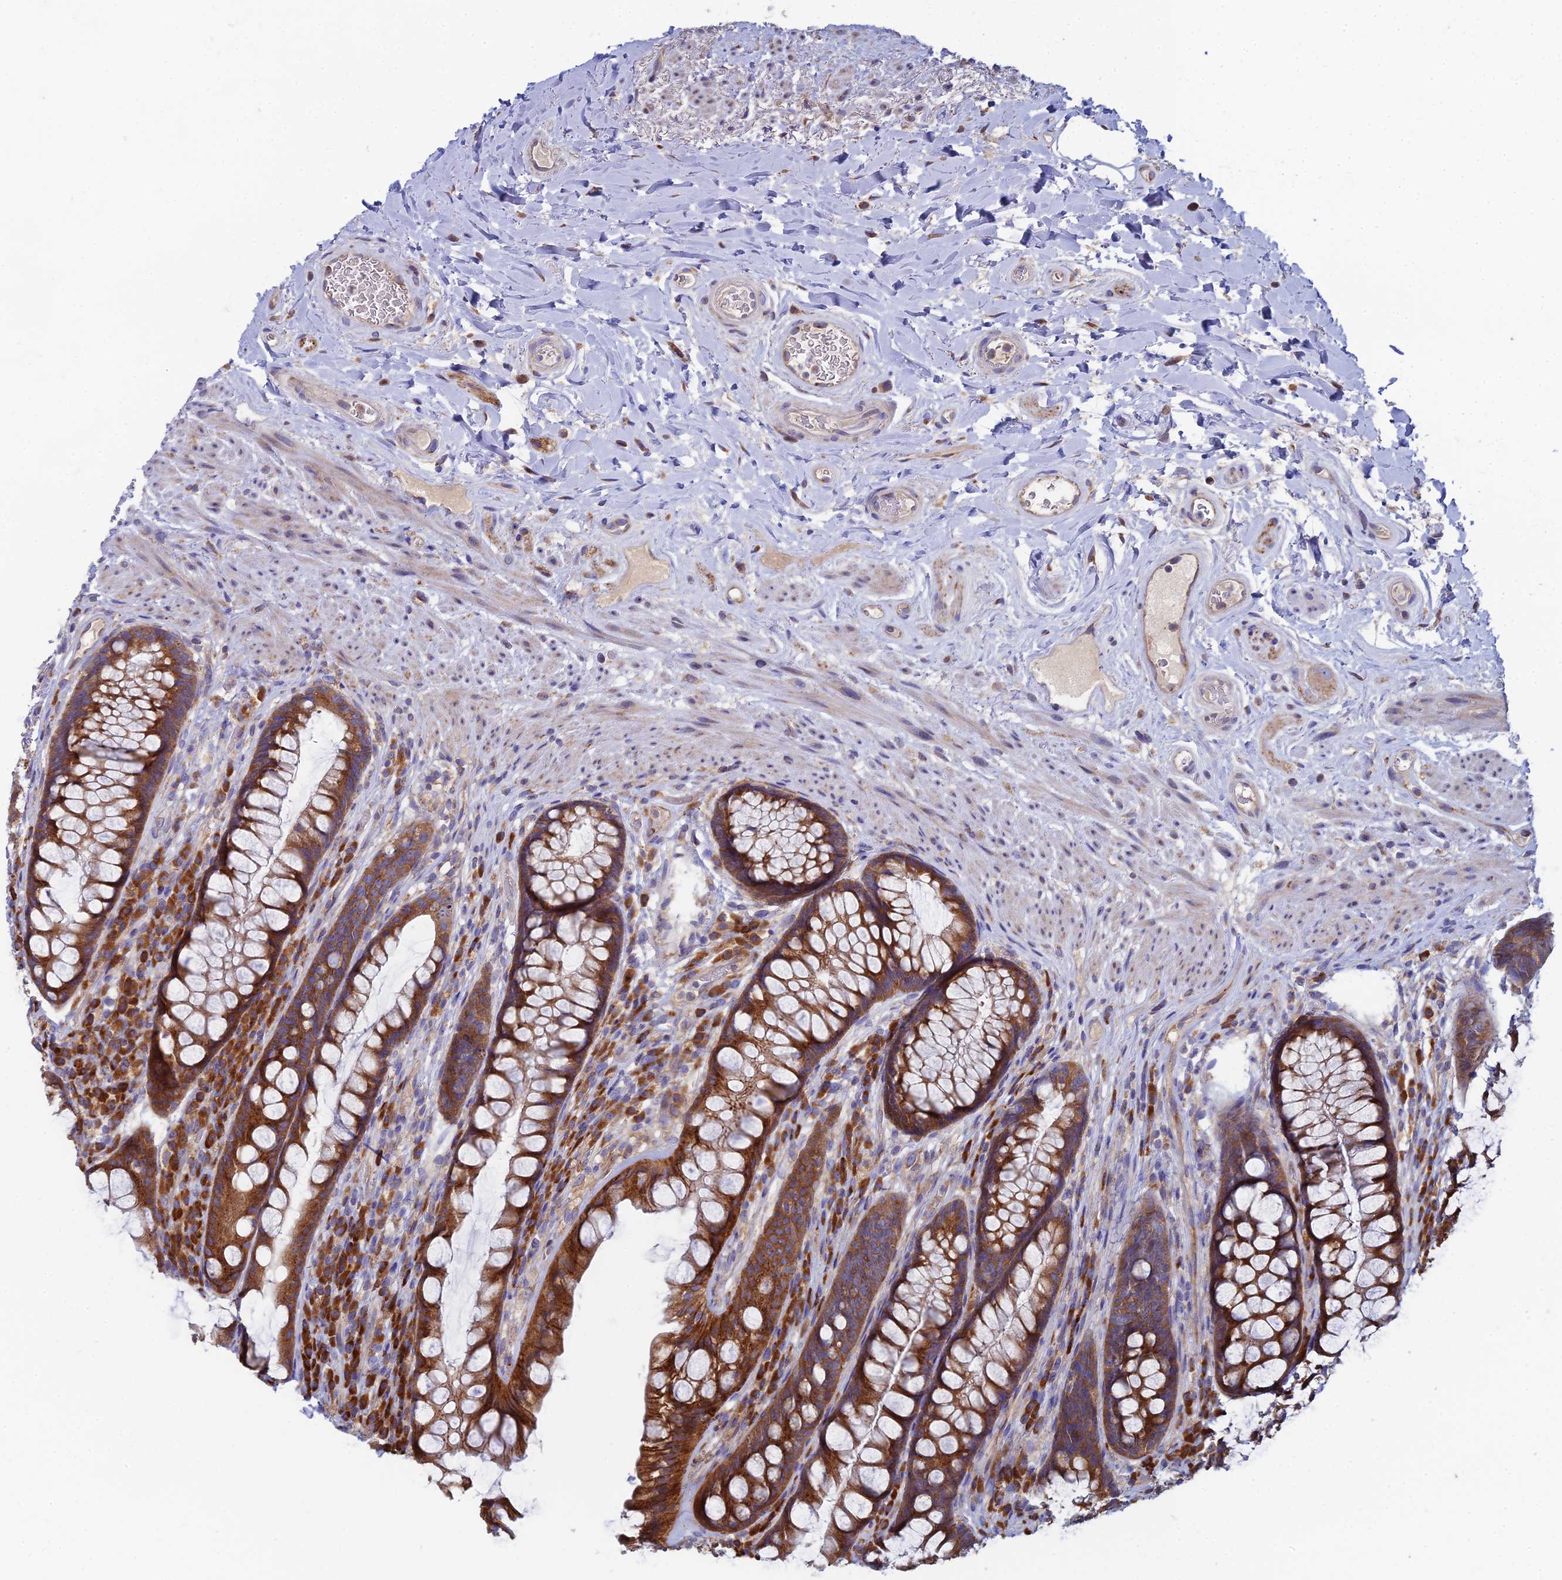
{"staining": {"intensity": "strong", "quantity": ">75%", "location": "cytoplasmic/membranous"}, "tissue": "rectum", "cell_type": "Glandular cells", "image_type": "normal", "snomed": [{"axis": "morphology", "description": "Normal tissue, NOS"}, {"axis": "topography", "description": "Rectum"}], "caption": "Glandular cells demonstrate high levels of strong cytoplasmic/membranous positivity in about >75% of cells in unremarkable rectum.", "gene": "CLCN3", "patient": {"sex": "male", "age": 74}}